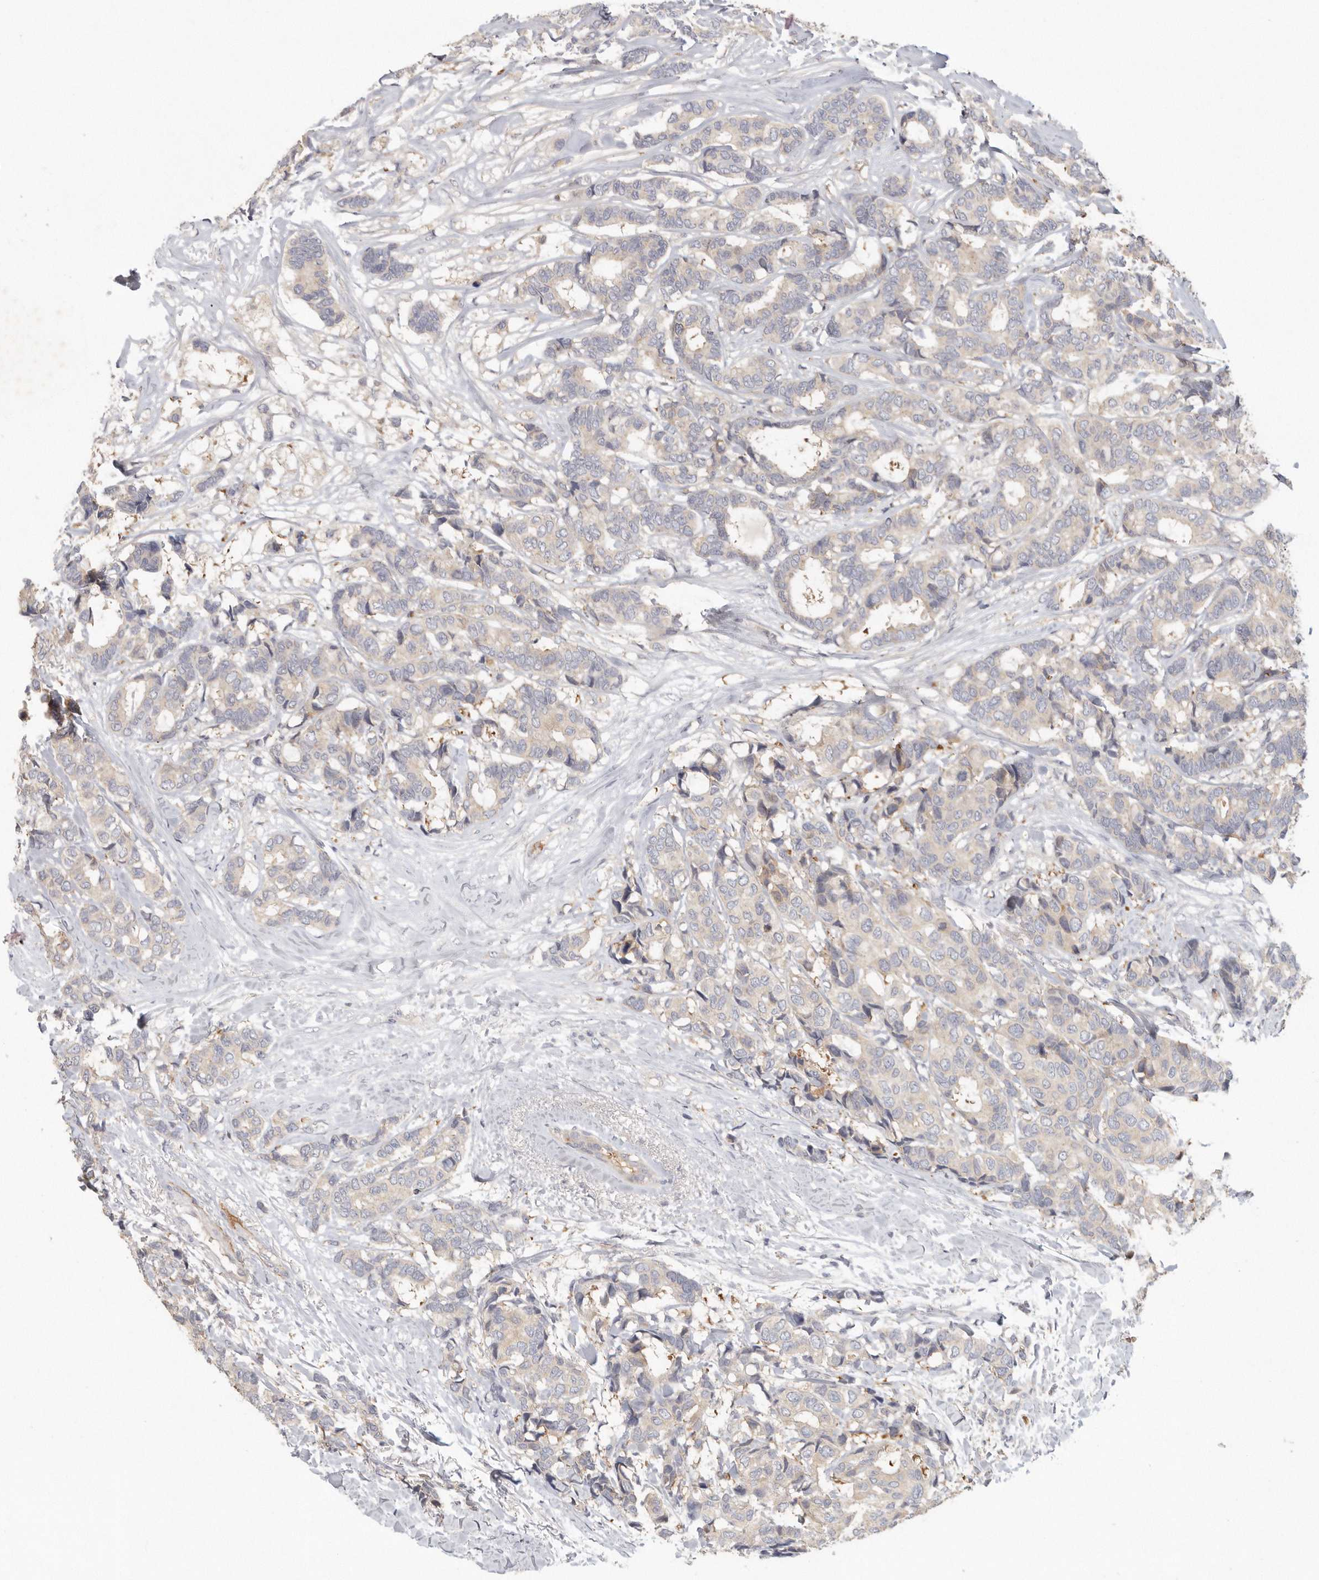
{"staining": {"intensity": "negative", "quantity": "none", "location": "none"}, "tissue": "breast cancer", "cell_type": "Tumor cells", "image_type": "cancer", "snomed": [{"axis": "morphology", "description": "Duct carcinoma"}, {"axis": "topography", "description": "Breast"}], "caption": "Tumor cells are negative for brown protein staining in breast cancer. (Immunohistochemistry (ihc), brightfield microscopy, high magnification).", "gene": "CFAP298", "patient": {"sex": "female", "age": 87}}